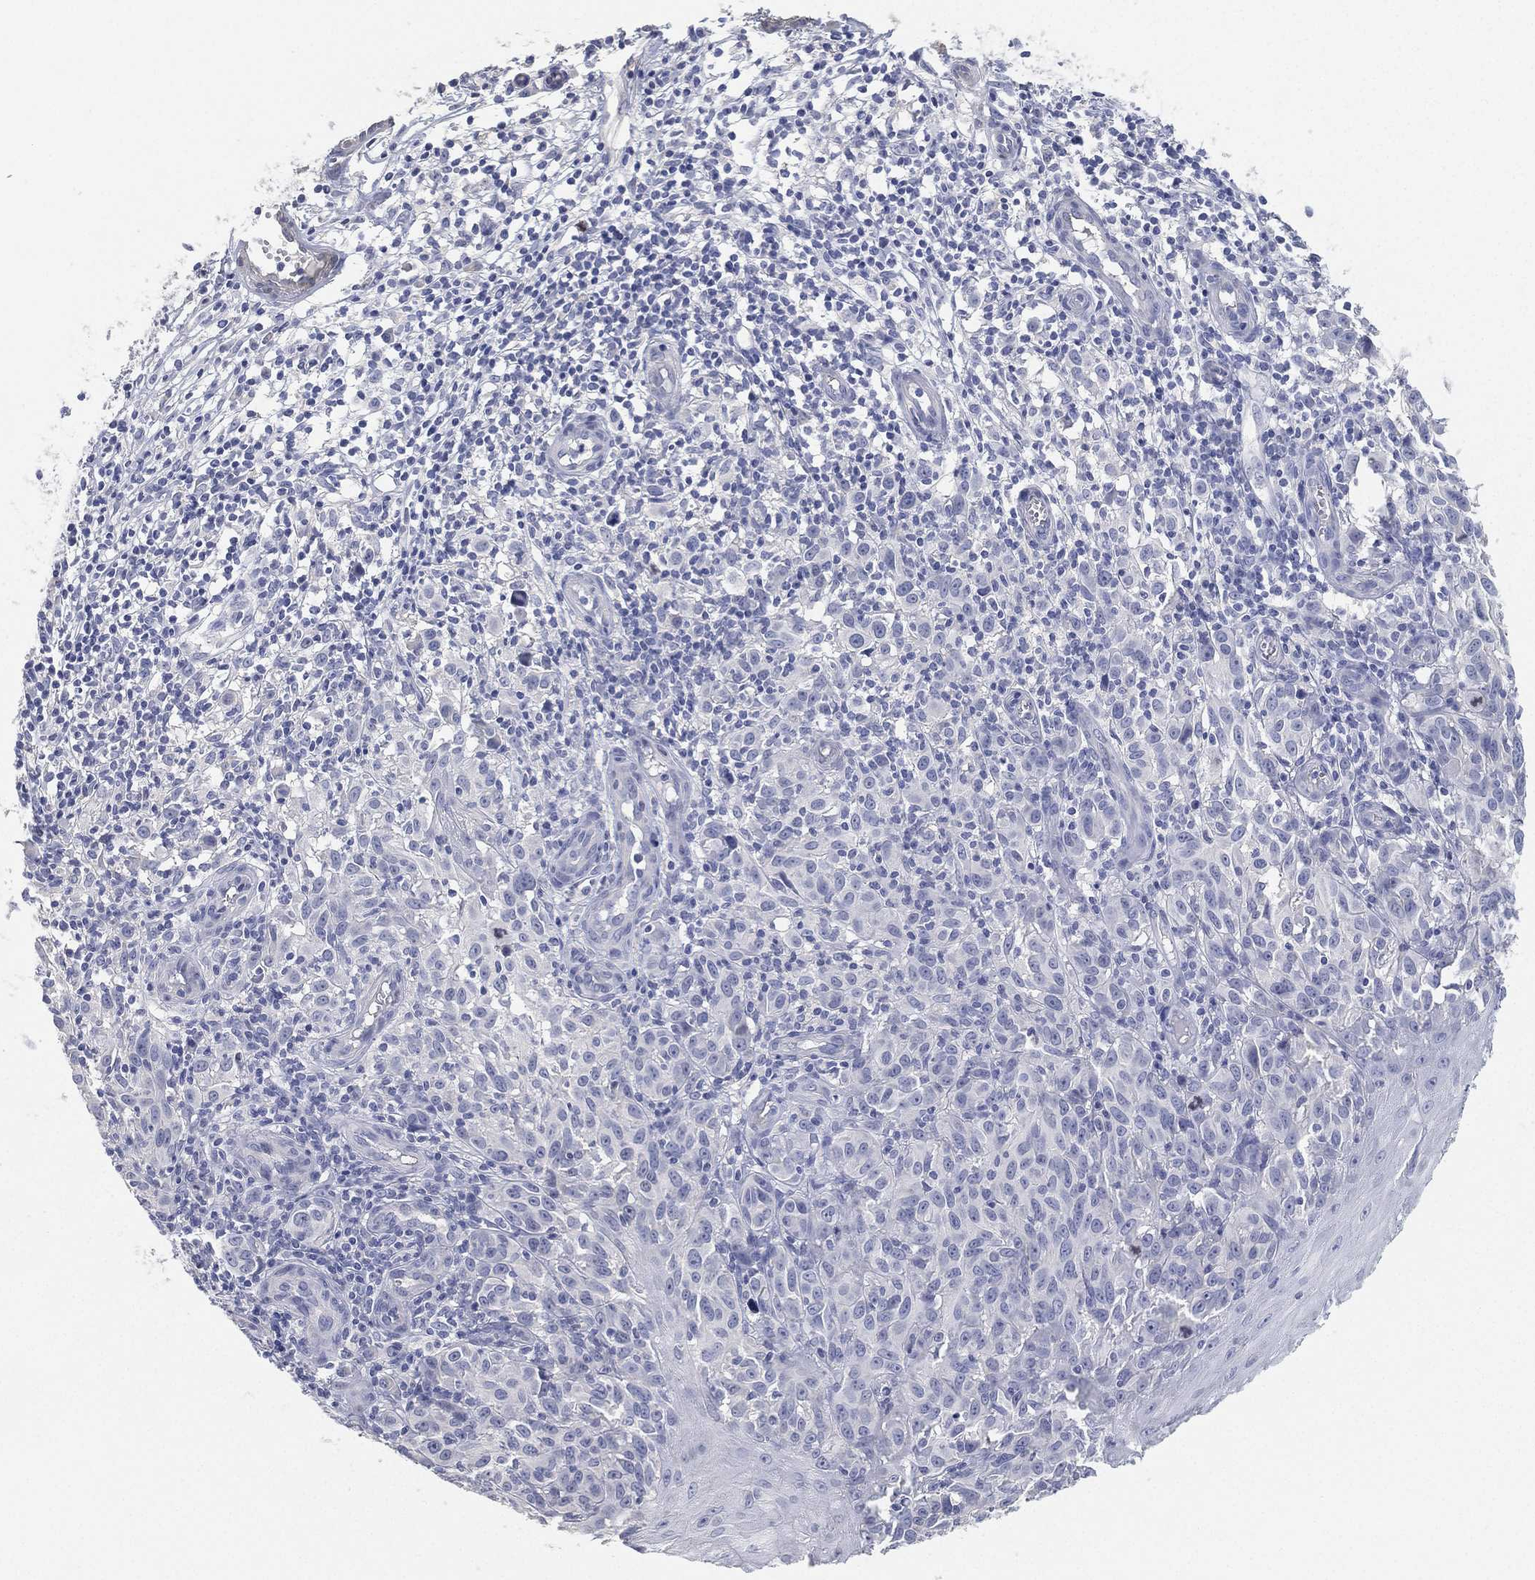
{"staining": {"intensity": "negative", "quantity": "none", "location": "none"}, "tissue": "melanoma", "cell_type": "Tumor cells", "image_type": "cancer", "snomed": [{"axis": "morphology", "description": "Malignant melanoma, NOS"}, {"axis": "topography", "description": "Skin"}], "caption": "High magnification brightfield microscopy of melanoma stained with DAB (brown) and counterstained with hematoxylin (blue): tumor cells show no significant expression.", "gene": "FAM187B", "patient": {"sex": "female", "age": 53}}